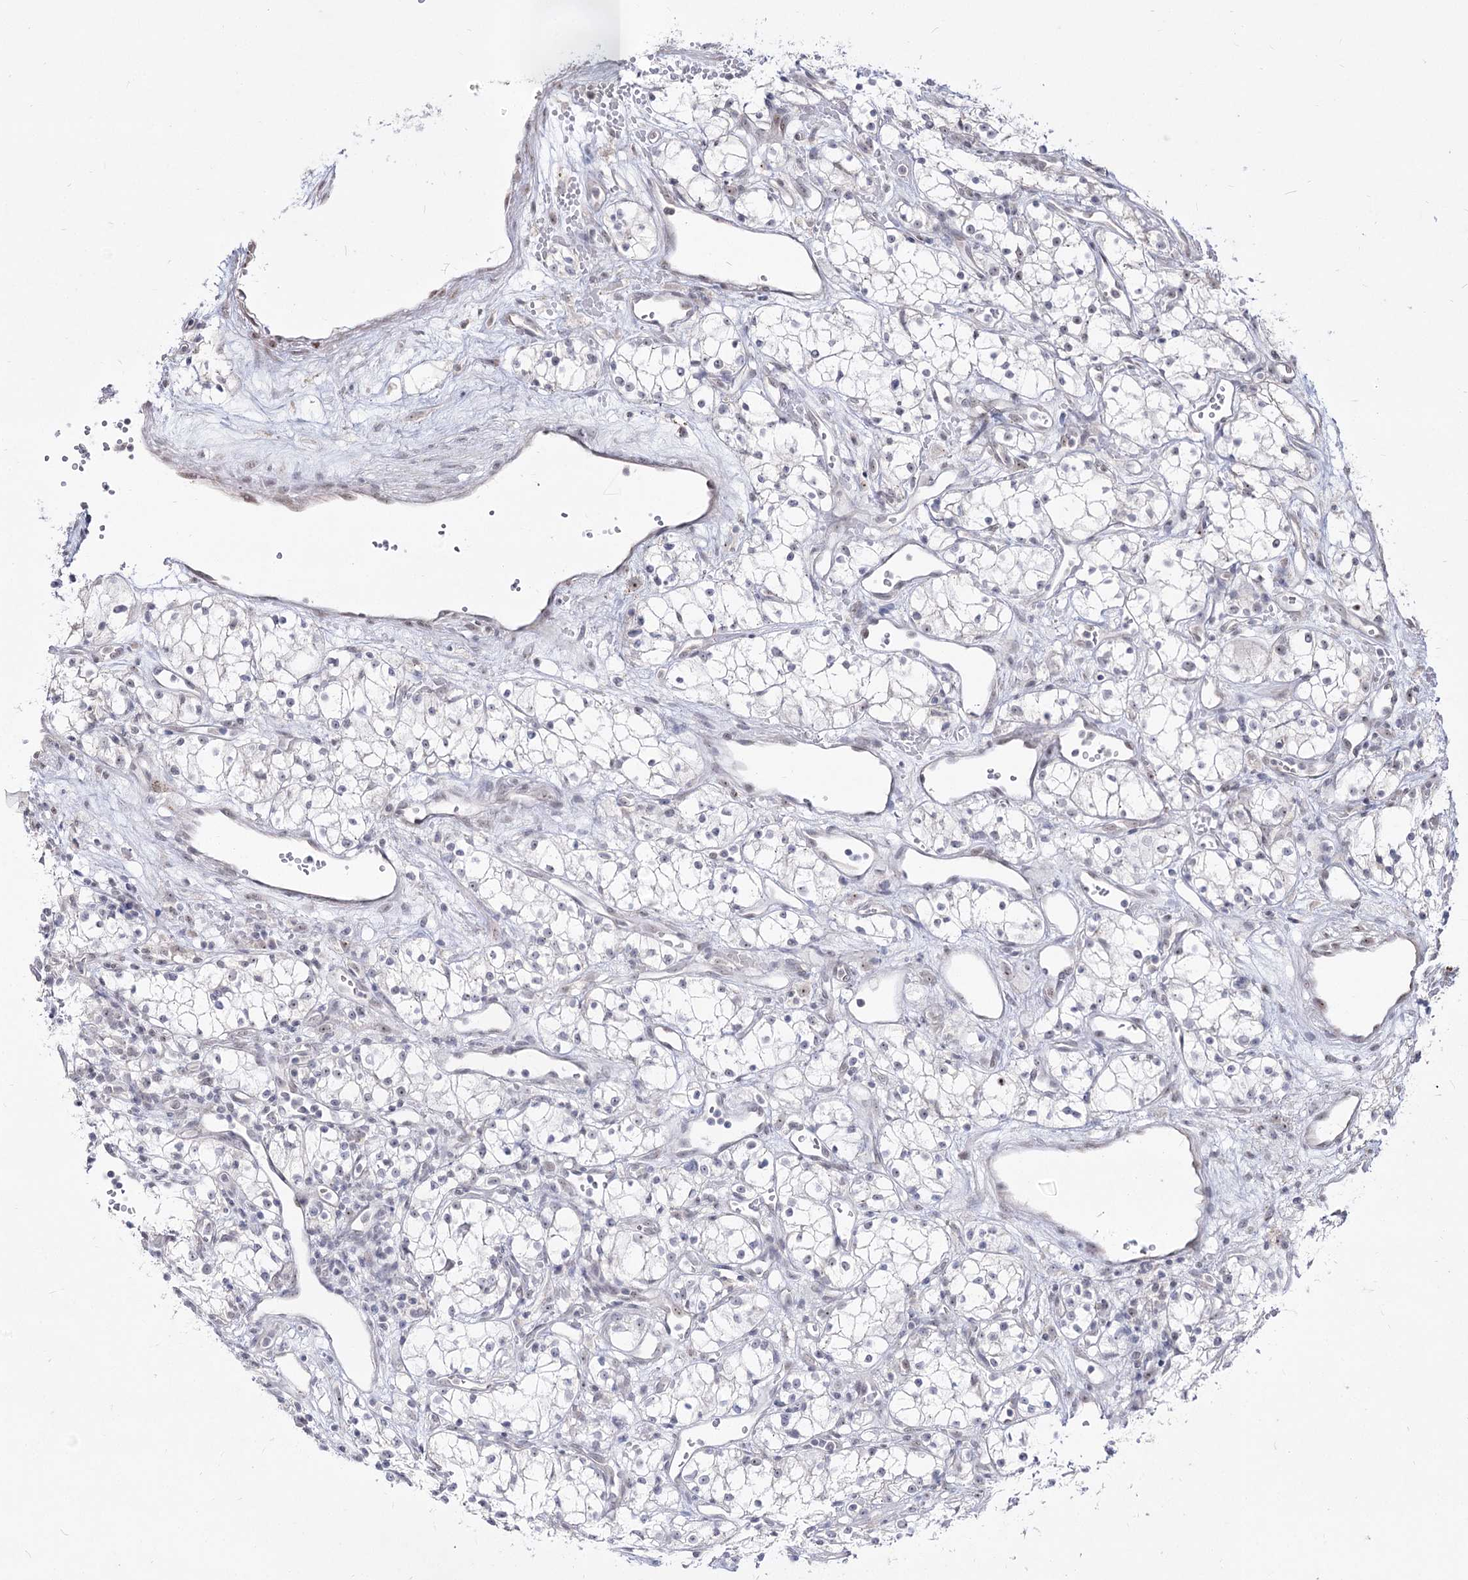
{"staining": {"intensity": "negative", "quantity": "none", "location": "none"}, "tissue": "renal cancer", "cell_type": "Tumor cells", "image_type": "cancer", "snomed": [{"axis": "morphology", "description": "Adenocarcinoma, NOS"}, {"axis": "topography", "description": "Kidney"}], "caption": "Immunohistochemistry of human renal cancer (adenocarcinoma) demonstrates no positivity in tumor cells.", "gene": "DDX50", "patient": {"sex": "male", "age": 59}}